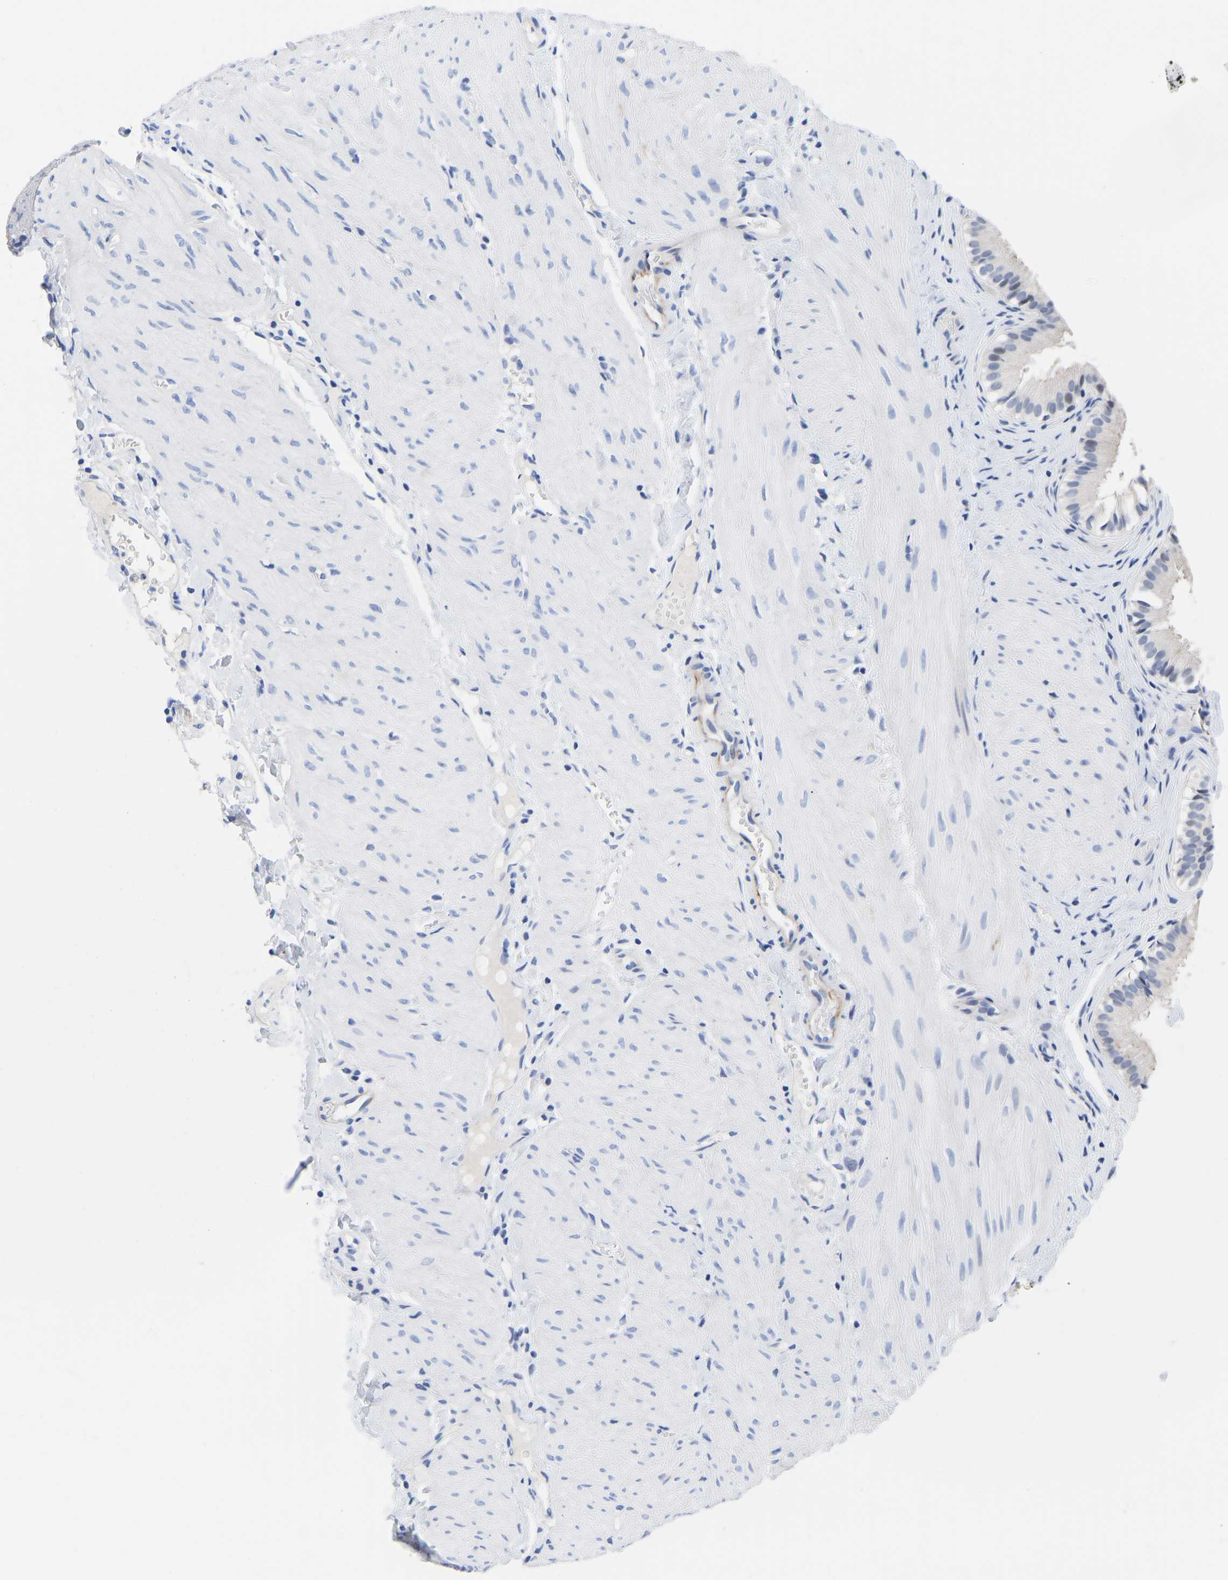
{"staining": {"intensity": "negative", "quantity": "none", "location": "none"}, "tissue": "gallbladder", "cell_type": "Glandular cells", "image_type": "normal", "snomed": [{"axis": "morphology", "description": "Normal tissue, NOS"}, {"axis": "topography", "description": "Gallbladder"}], "caption": "DAB (3,3'-diaminobenzidine) immunohistochemical staining of normal gallbladder reveals no significant positivity in glandular cells. (Brightfield microscopy of DAB IHC at high magnification).", "gene": "GPA33", "patient": {"sex": "female", "age": 26}}